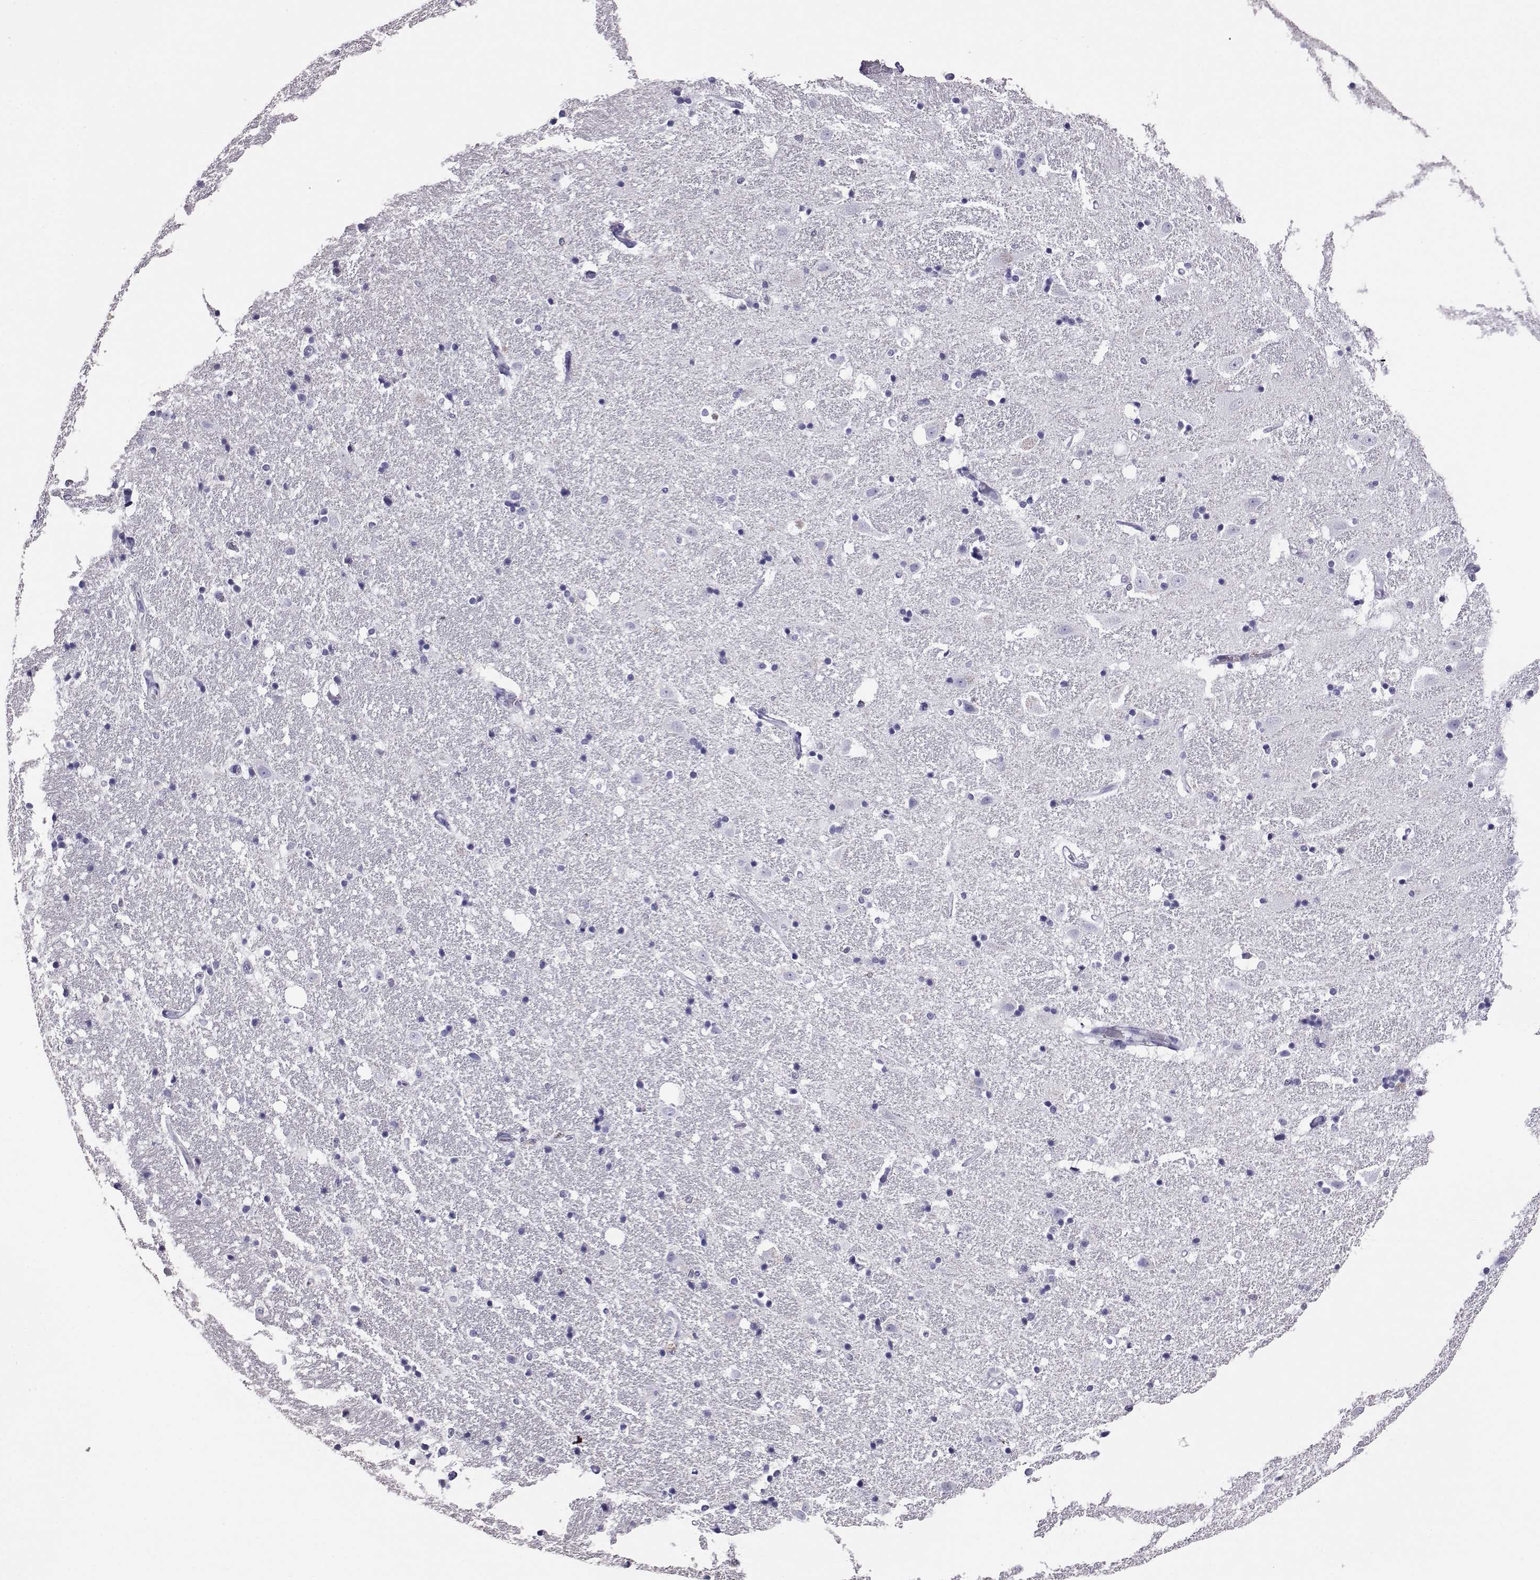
{"staining": {"intensity": "negative", "quantity": "none", "location": "none"}, "tissue": "hippocampus", "cell_type": "Glial cells", "image_type": "normal", "snomed": [{"axis": "morphology", "description": "Normal tissue, NOS"}, {"axis": "topography", "description": "Hippocampus"}], "caption": "Immunohistochemistry image of benign human hippocampus stained for a protein (brown), which exhibits no positivity in glial cells. The staining was performed using DAB to visualize the protein expression in brown, while the nuclei were stained in blue with hematoxylin (Magnification: 20x).", "gene": "AKR1B1", "patient": {"sex": "male", "age": 49}}